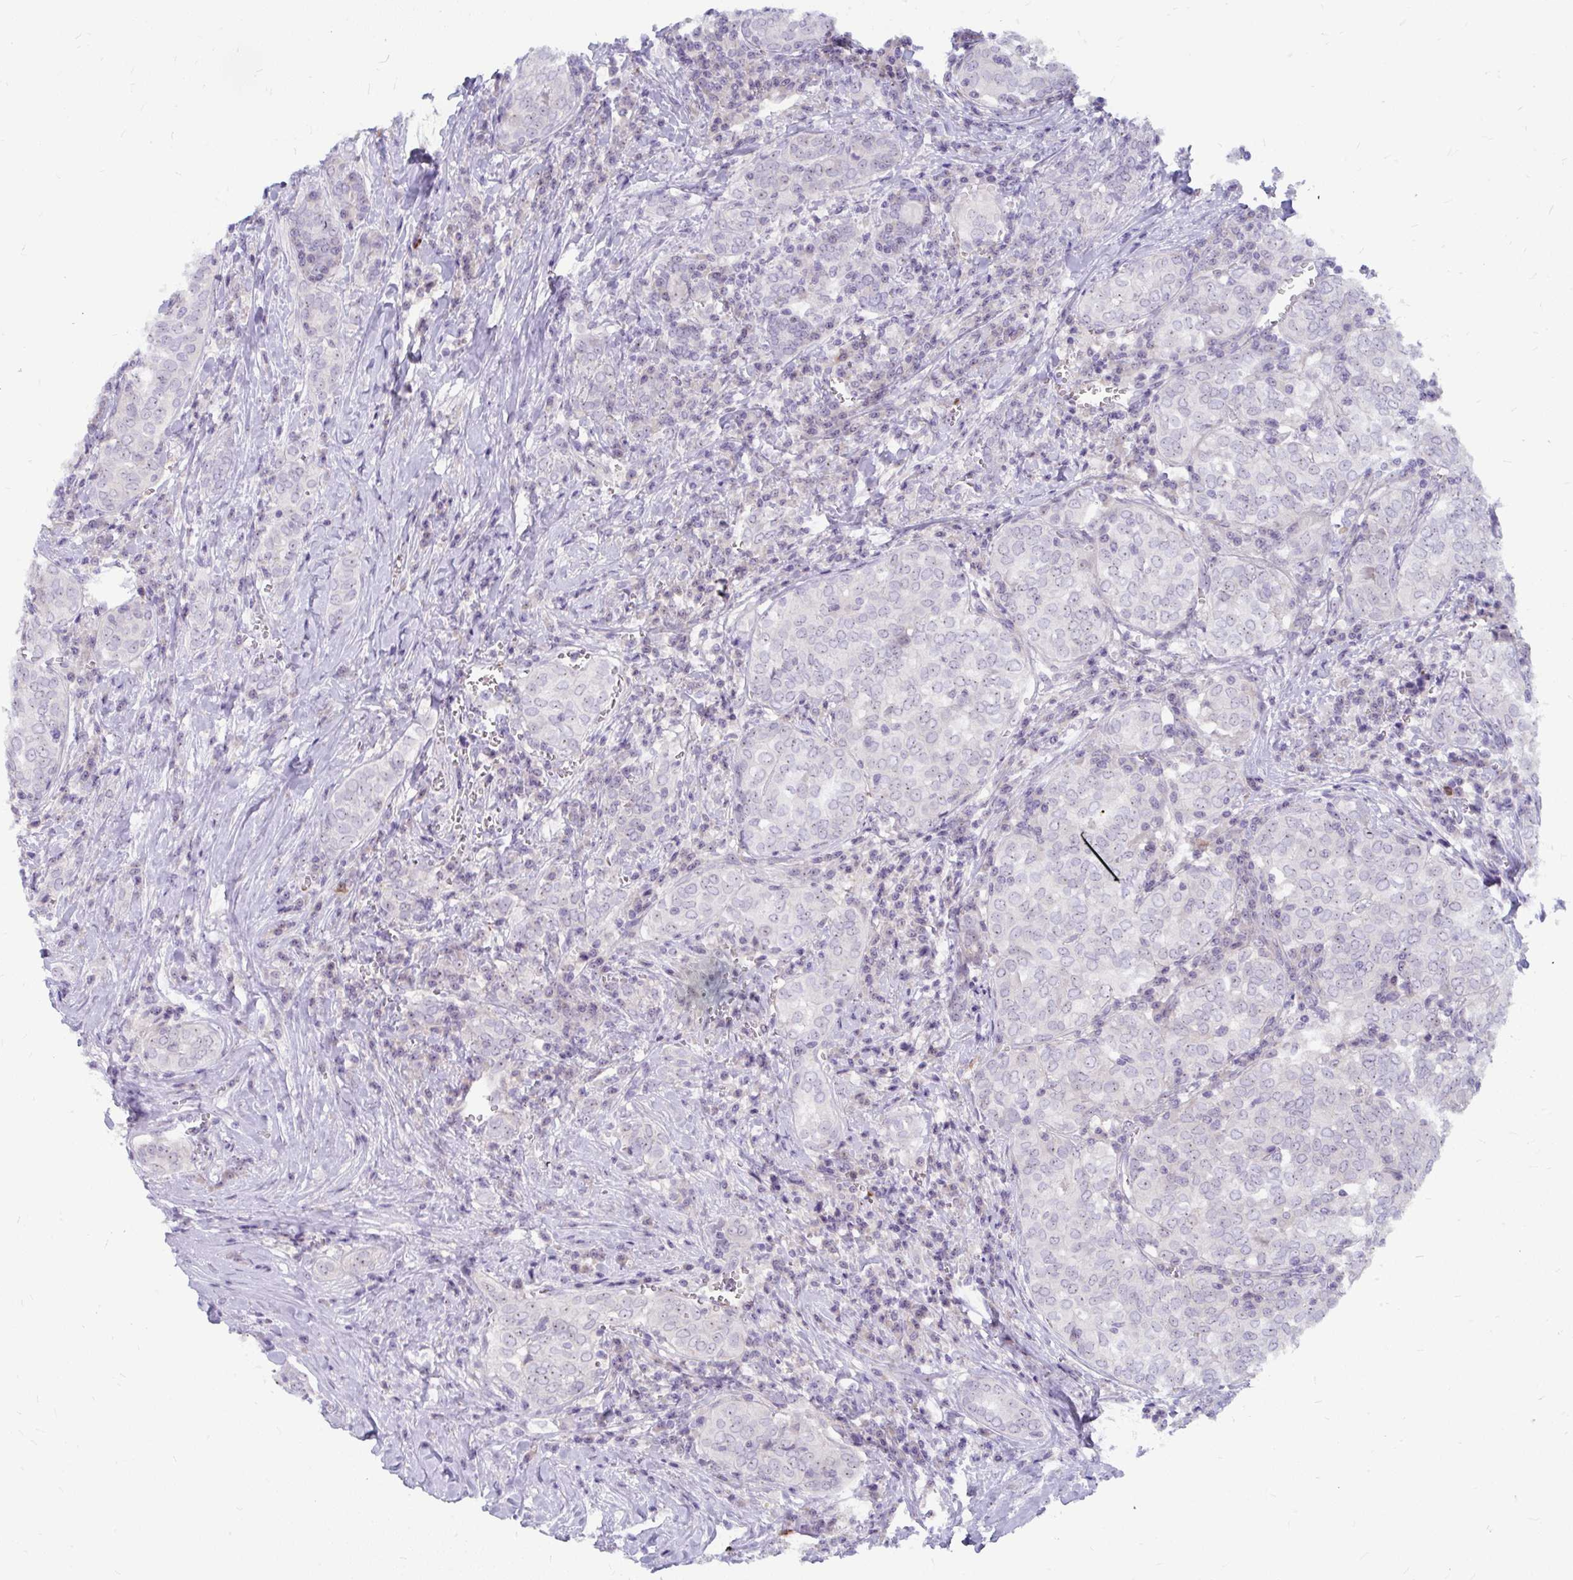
{"staining": {"intensity": "weak", "quantity": "<25%", "location": "nuclear"}, "tissue": "thyroid cancer", "cell_type": "Tumor cells", "image_type": "cancer", "snomed": [{"axis": "morphology", "description": "Papillary adenocarcinoma, NOS"}, {"axis": "topography", "description": "Thyroid gland"}], "caption": "Tumor cells are negative for brown protein staining in thyroid cancer (papillary adenocarcinoma).", "gene": "MUS81", "patient": {"sex": "female", "age": 30}}